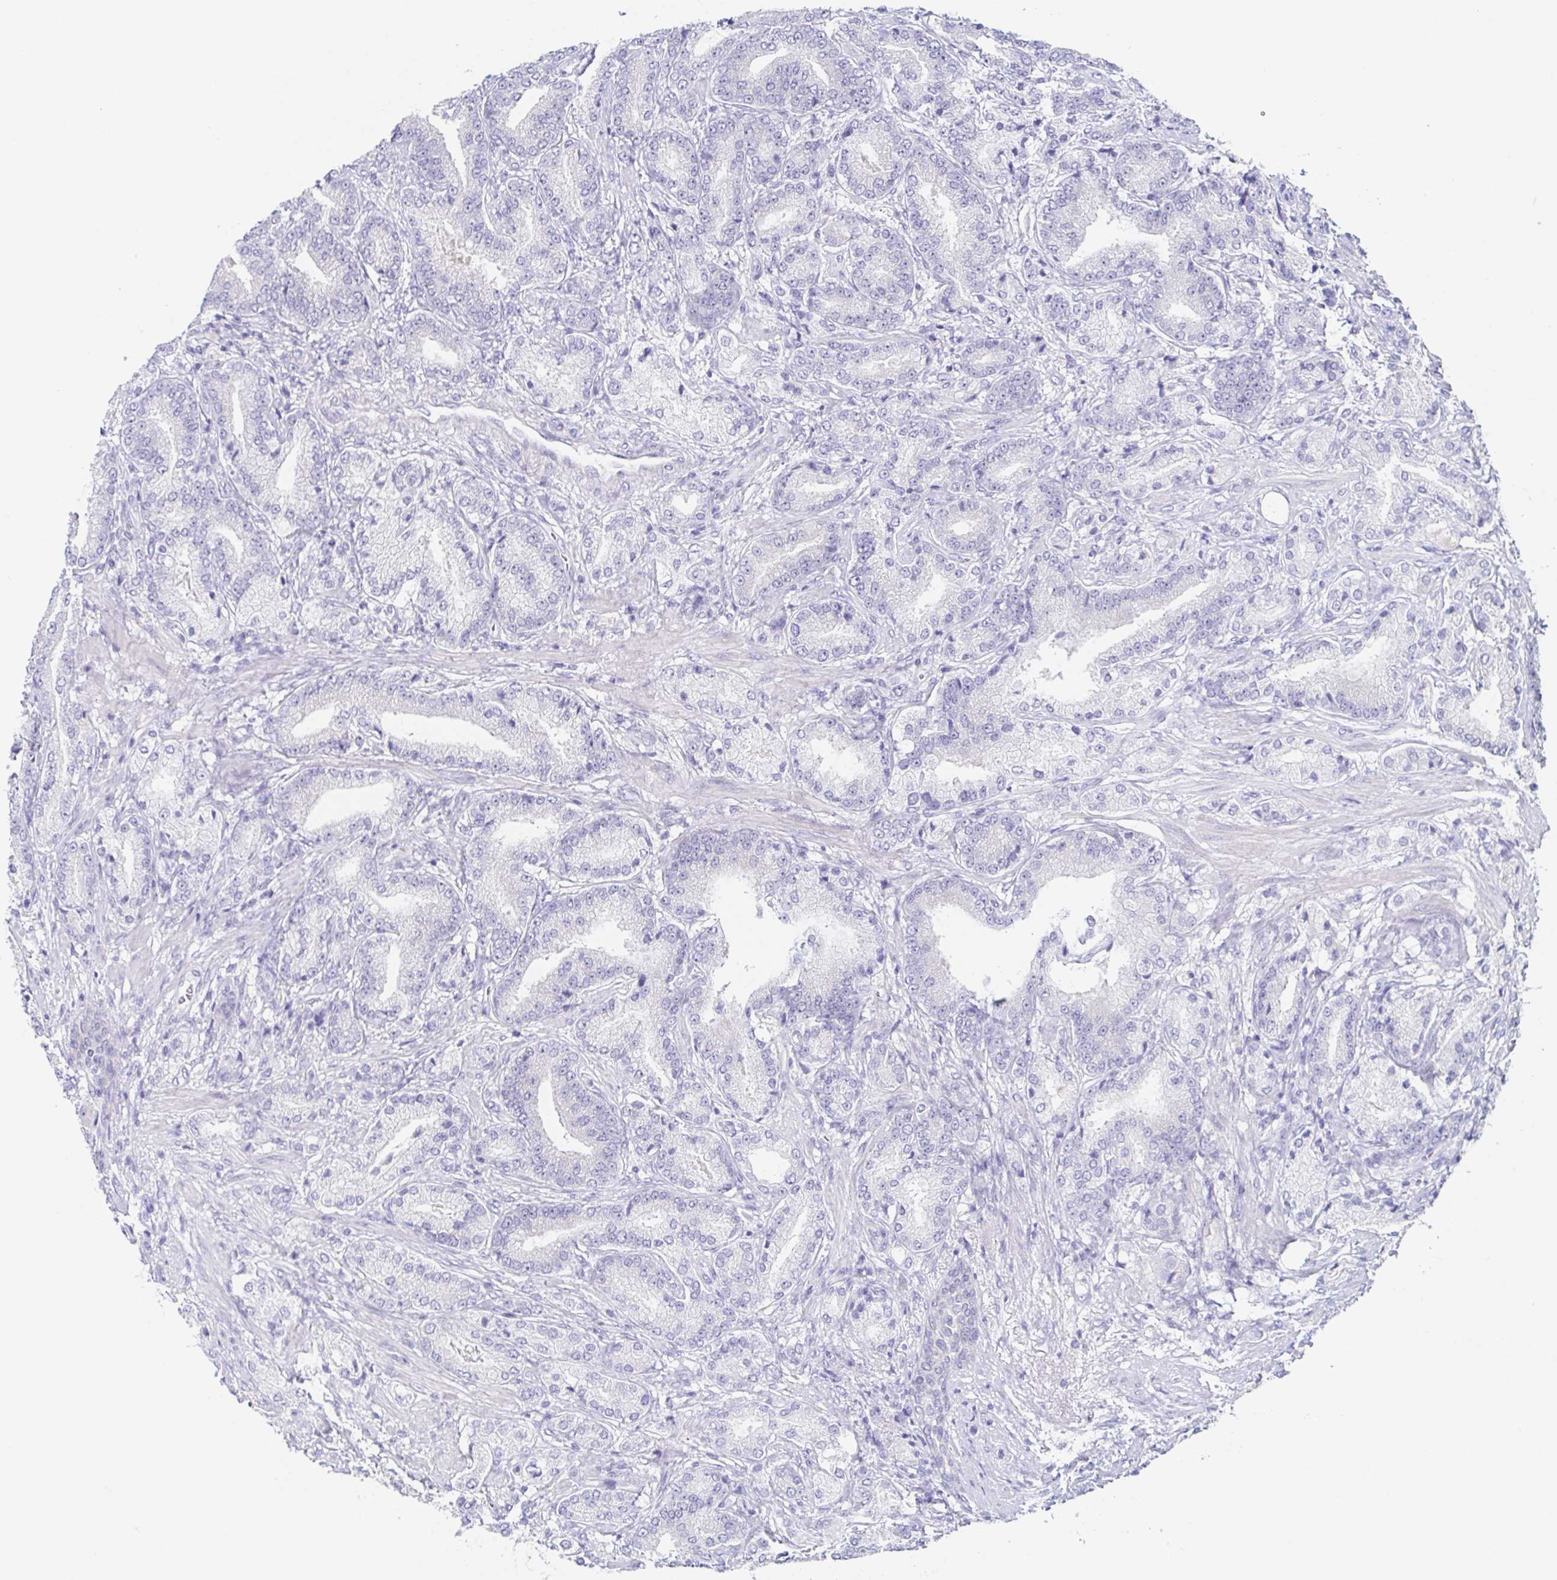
{"staining": {"intensity": "negative", "quantity": "none", "location": "none"}, "tissue": "prostate cancer", "cell_type": "Tumor cells", "image_type": "cancer", "snomed": [{"axis": "morphology", "description": "Adenocarcinoma, High grade"}, {"axis": "topography", "description": "Prostate and seminal vesicle, NOS"}], "caption": "A micrograph of human prostate cancer (high-grade adenocarcinoma) is negative for staining in tumor cells. (IHC, brightfield microscopy, high magnification).", "gene": "HTR2A", "patient": {"sex": "male", "age": 61}}